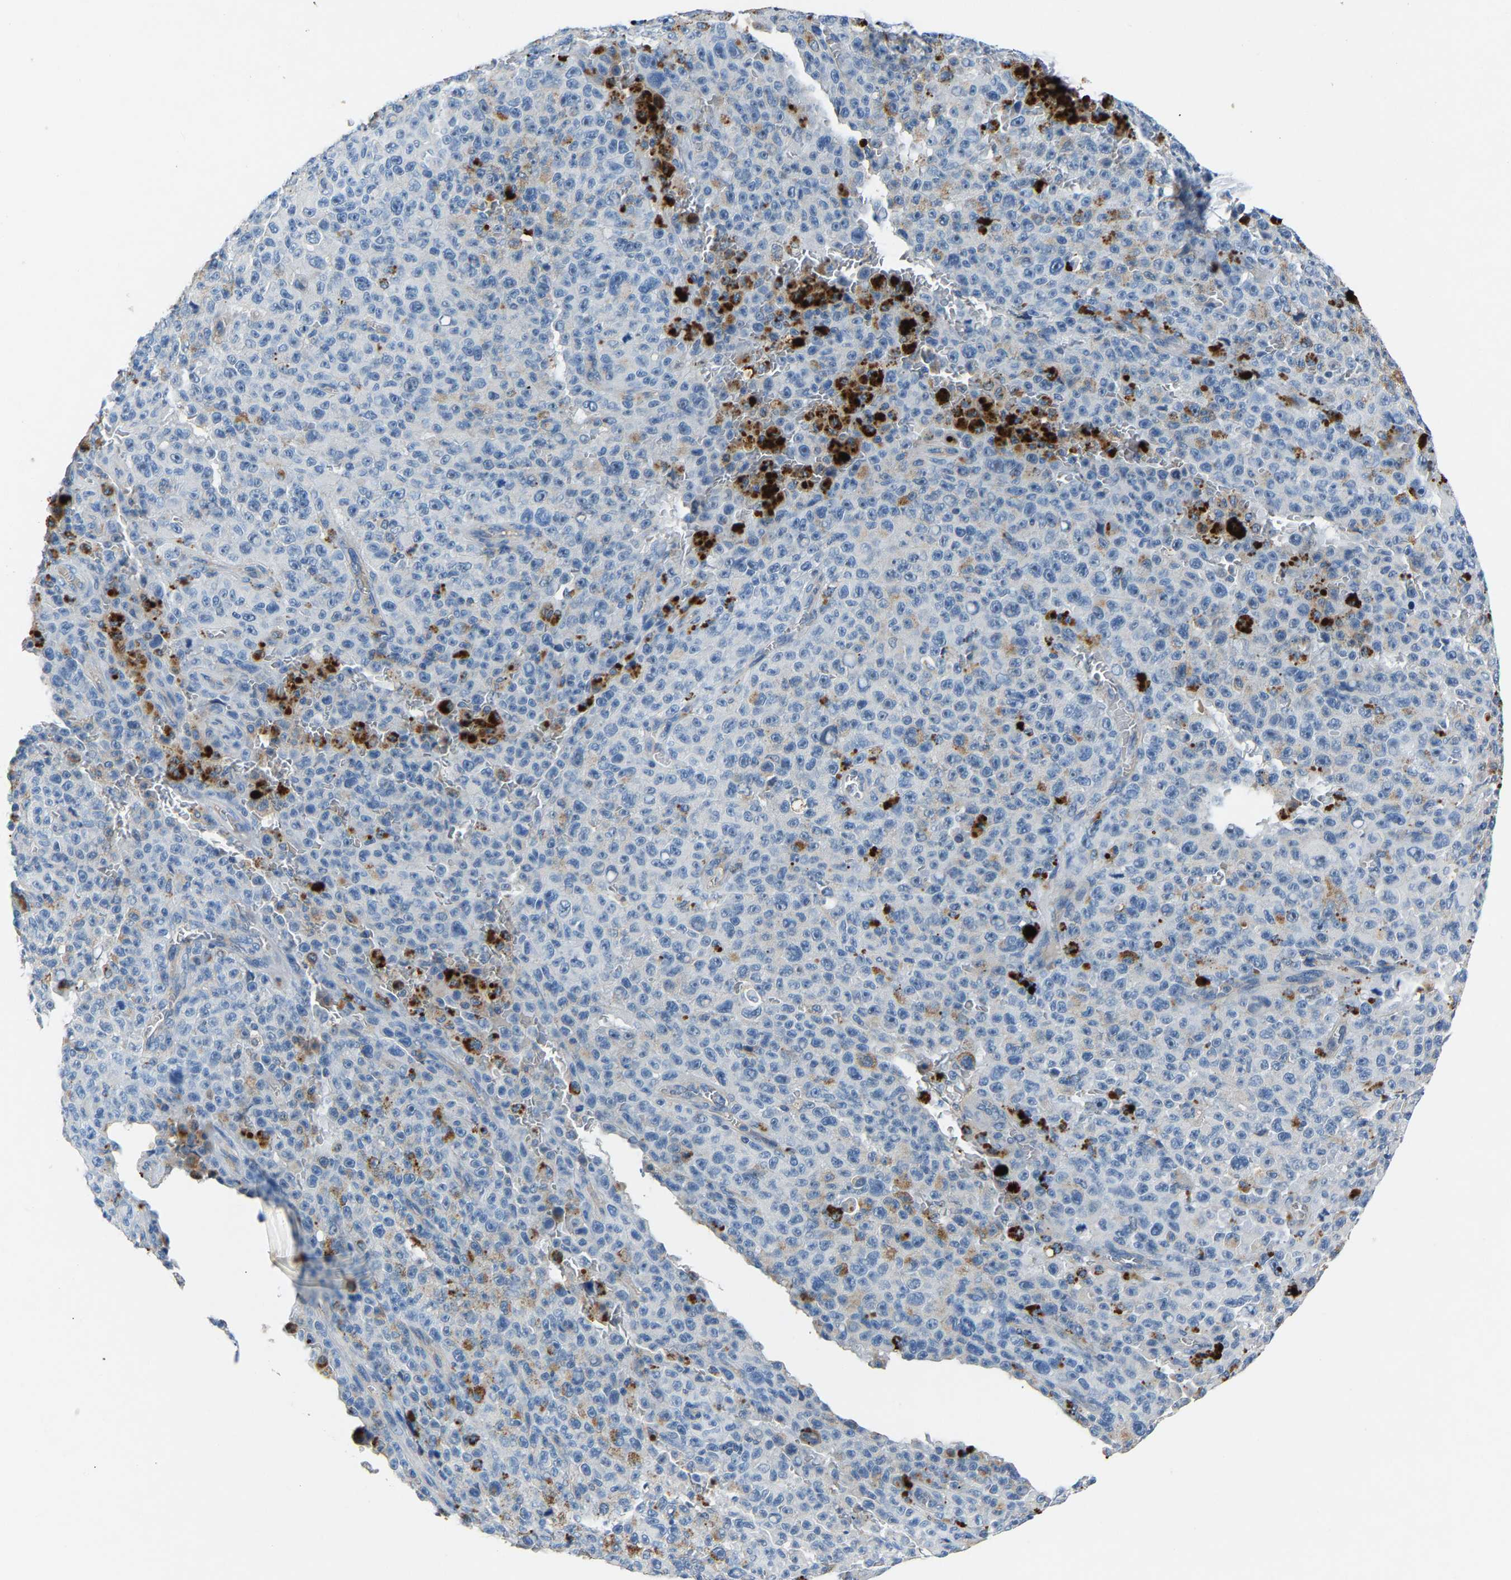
{"staining": {"intensity": "negative", "quantity": "none", "location": "none"}, "tissue": "melanoma", "cell_type": "Tumor cells", "image_type": "cancer", "snomed": [{"axis": "morphology", "description": "Malignant melanoma, NOS"}, {"axis": "topography", "description": "Skin"}], "caption": "IHC histopathology image of human melanoma stained for a protein (brown), which displays no positivity in tumor cells.", "gene": "DNAAF5", "patient": {"sex": "female", "age": 82}}